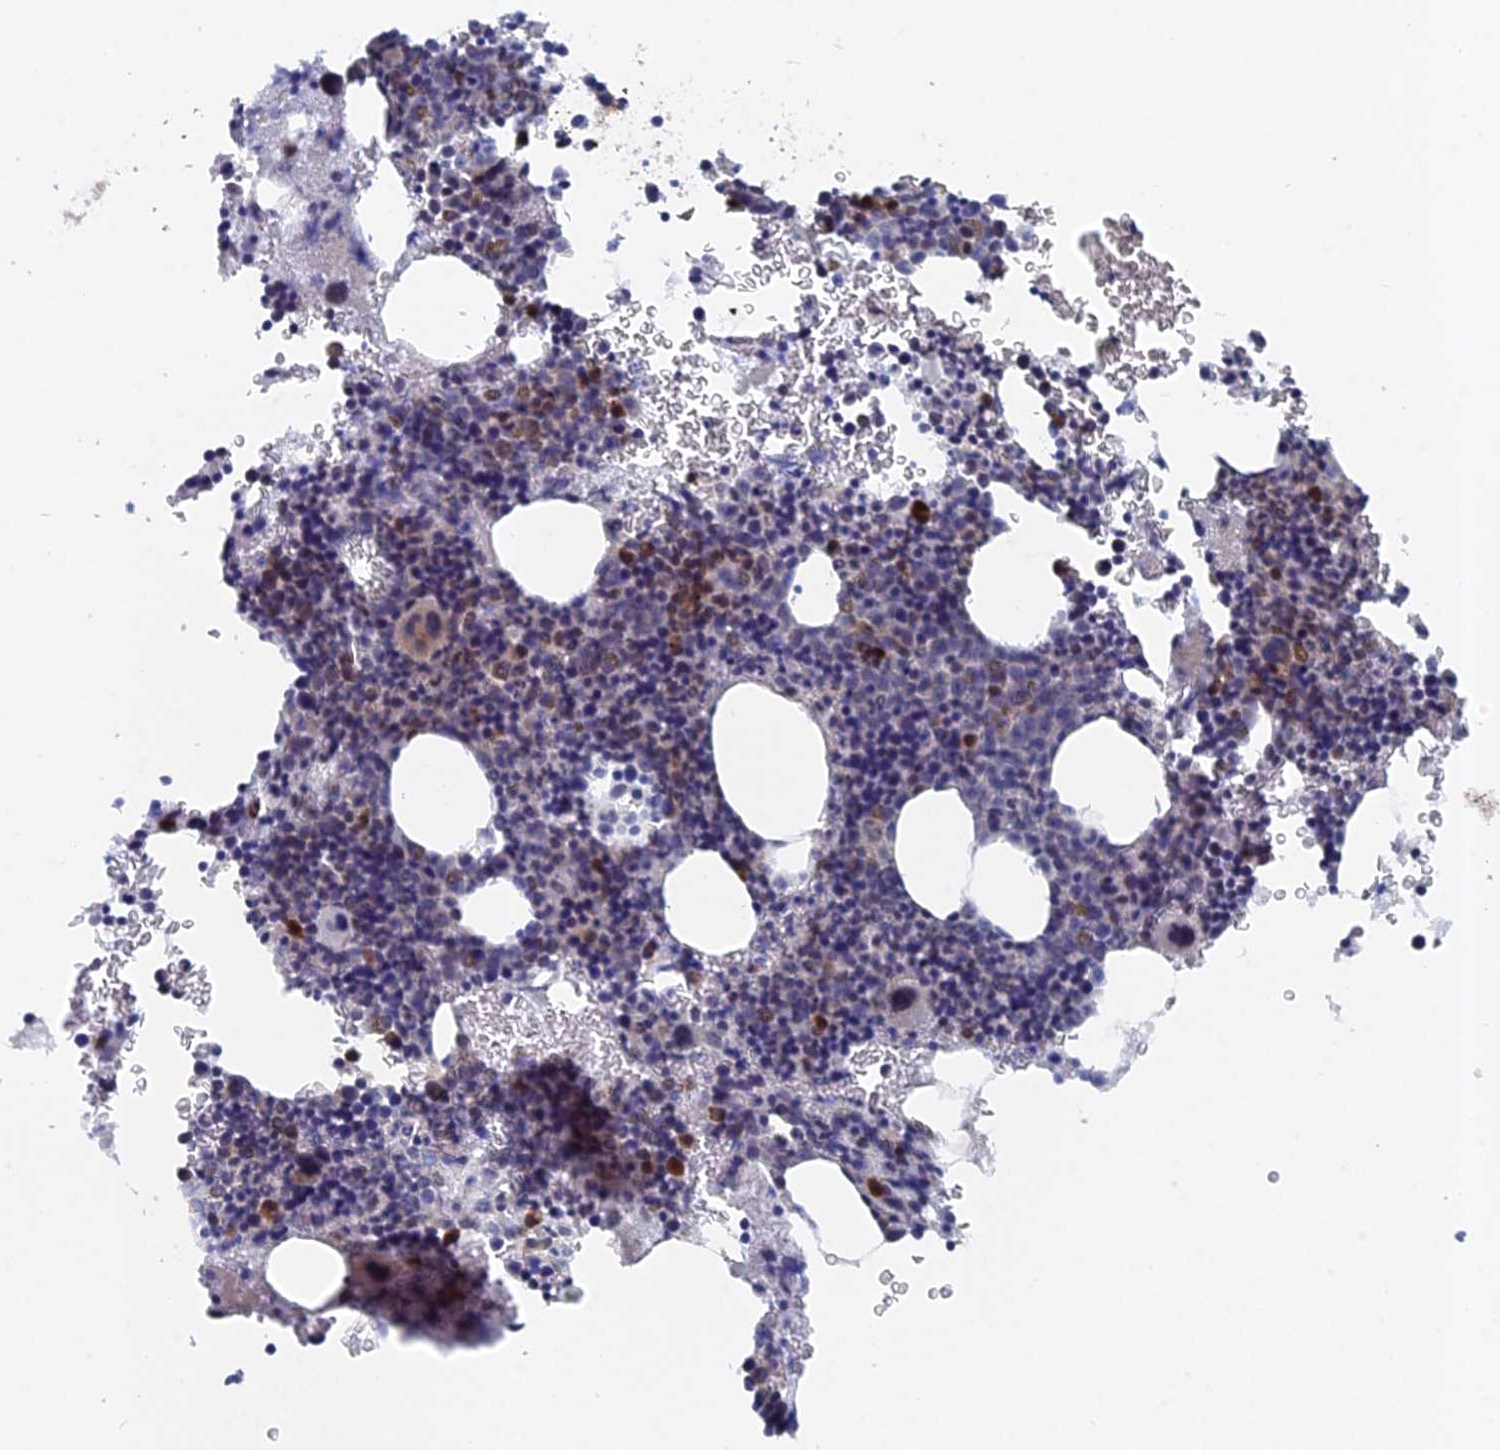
{"staining": {"intensity": "moderate", "quantity": "<25%", "location": "cytoplasmic/membranous"}, "tissue": "bone marrow", "cell_type": "Hematopoietic cells", "image_type": "normal", "snomed": [{"axis": "morphology", "description": "Normal tissue, NOS"}, {"axis": "topography", "description": "Bone marrow"}], "caption": "Immunohistochemistry micrograph of normal bone marrow stained for a protein (brown), which displays low levels of moderate cytoplasmic/membranous positivity in about <25% of hematopoietic cells.", "gene": "TMEM161A", "patient": {"sex": "female", "age": 41}}